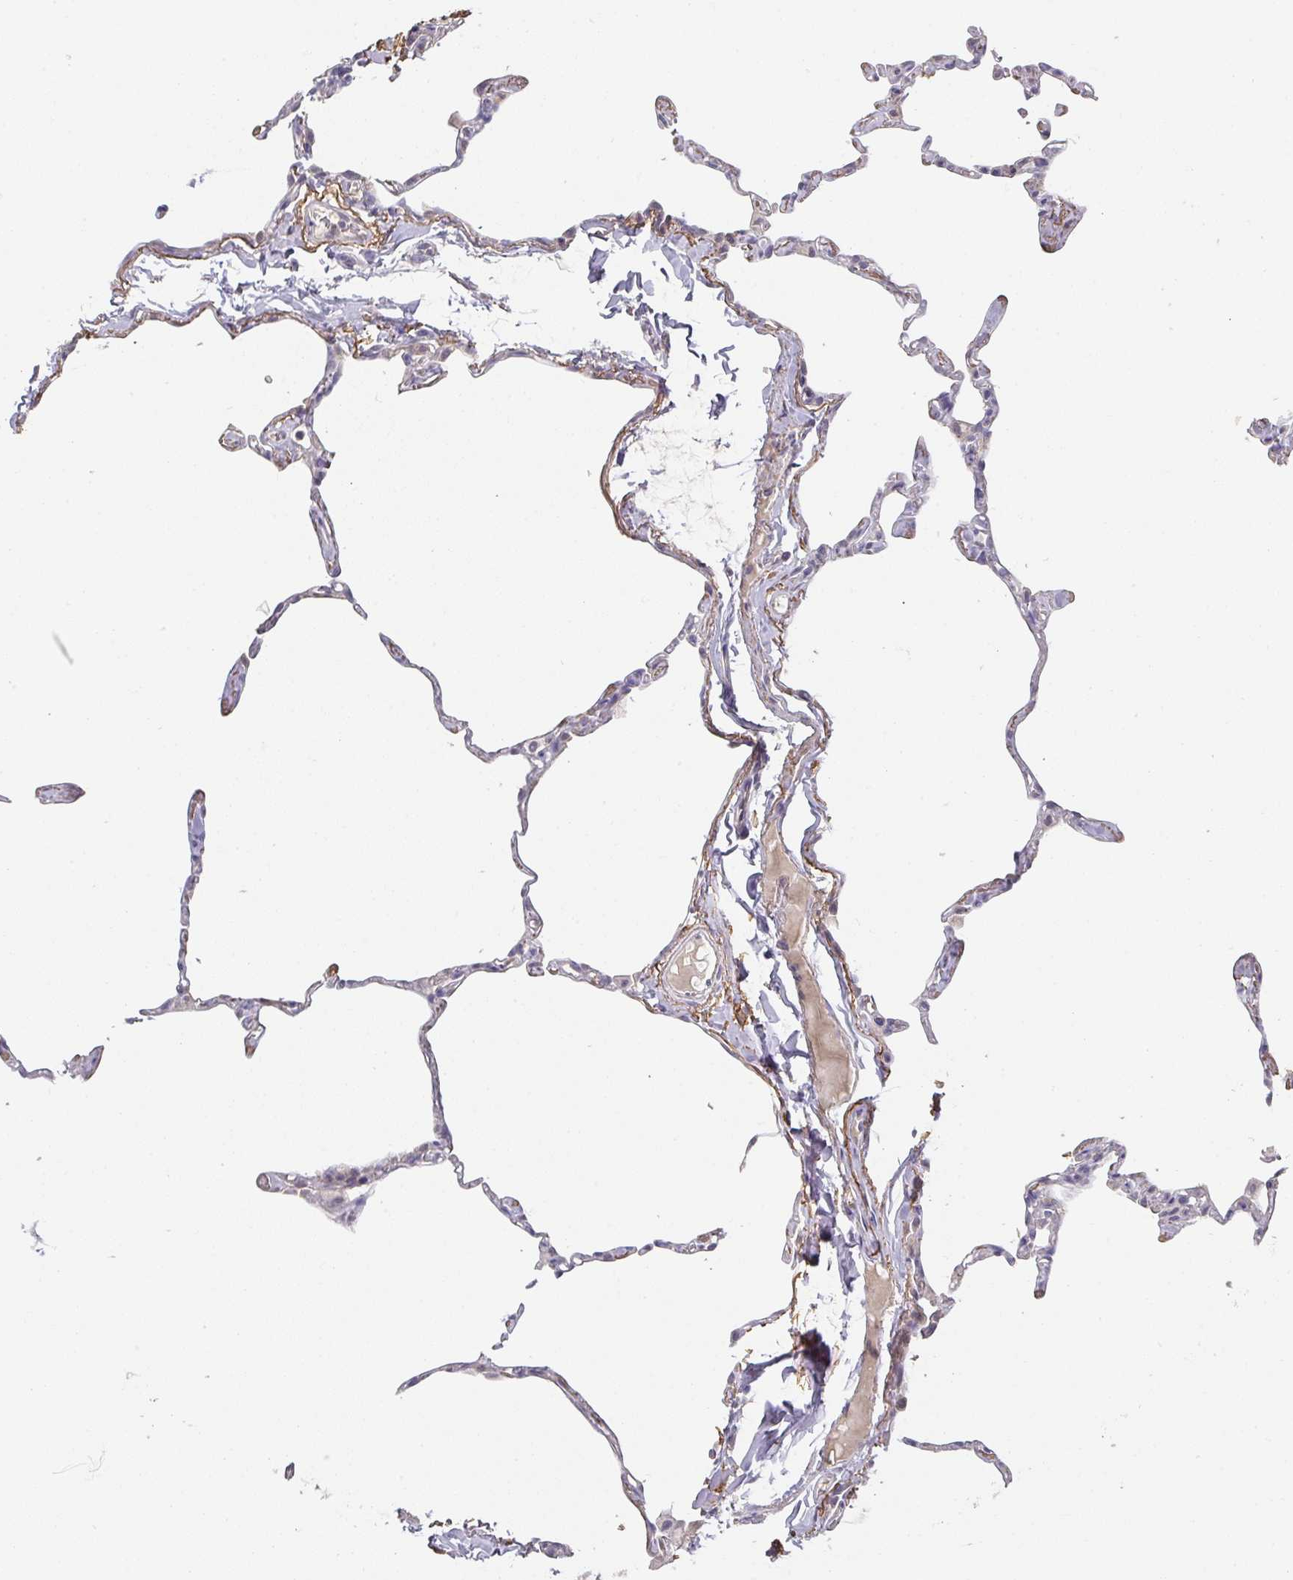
{"staining": {"intensity": "negative", "quantity": "none", "location": "none"}, "tissue": "lung", "cell_type": "Alveolar cells", "image_type": "normal", "snomed": [{"axis": "morphology", "description": "Normal tissue, NOS"}, {"axis": "topography", "description": "Lung"}], "caption": "Photomicrograph shows no significant protein expression in alveolar cells of unremarkable lung. Nuclei are stained in blue.", "gene": "FOXN4", "patient": {"sex": "male", "age": 65}}